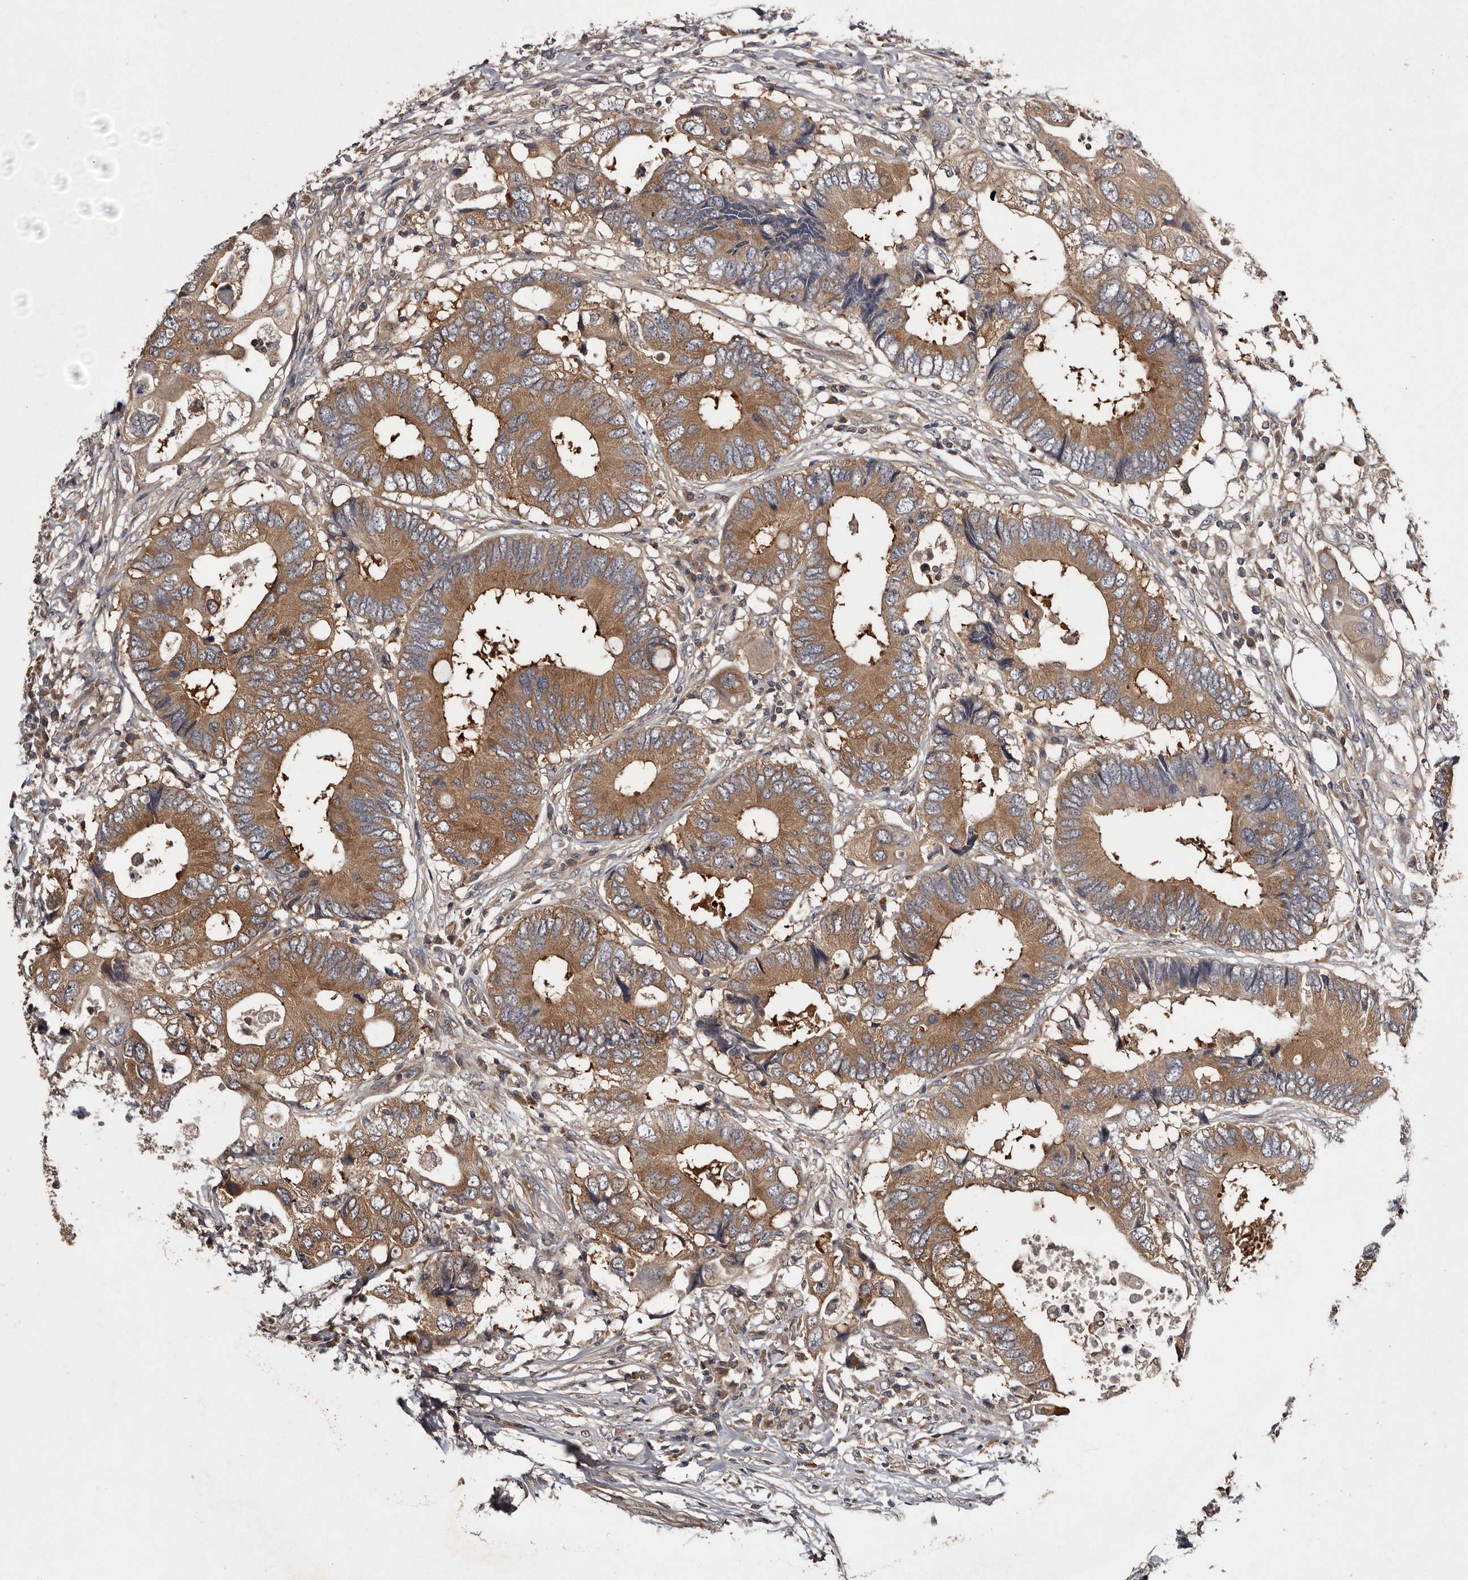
{"staining": {"intensity": "moderate", "quantity": ">75%", "location": "cytoplasmic/membranous"}, "tissue": "colorectal cancer", "cell_type": "Tumor cells", "image_type": "cancer", "snomed": [{"axis": "morphology", "description": "Adenocarcinoma, NOS"}, {"axis": "topography", "description": "Colon"}], "caption": "Moderate cytoplasmic/membranous staining for a protein is identified in about >75% of tumor cells of colorectal adenocarcinoma using immunohistochemistry.", "gene": "DARS1", "patient": {"sex": "male", "age": 71}}